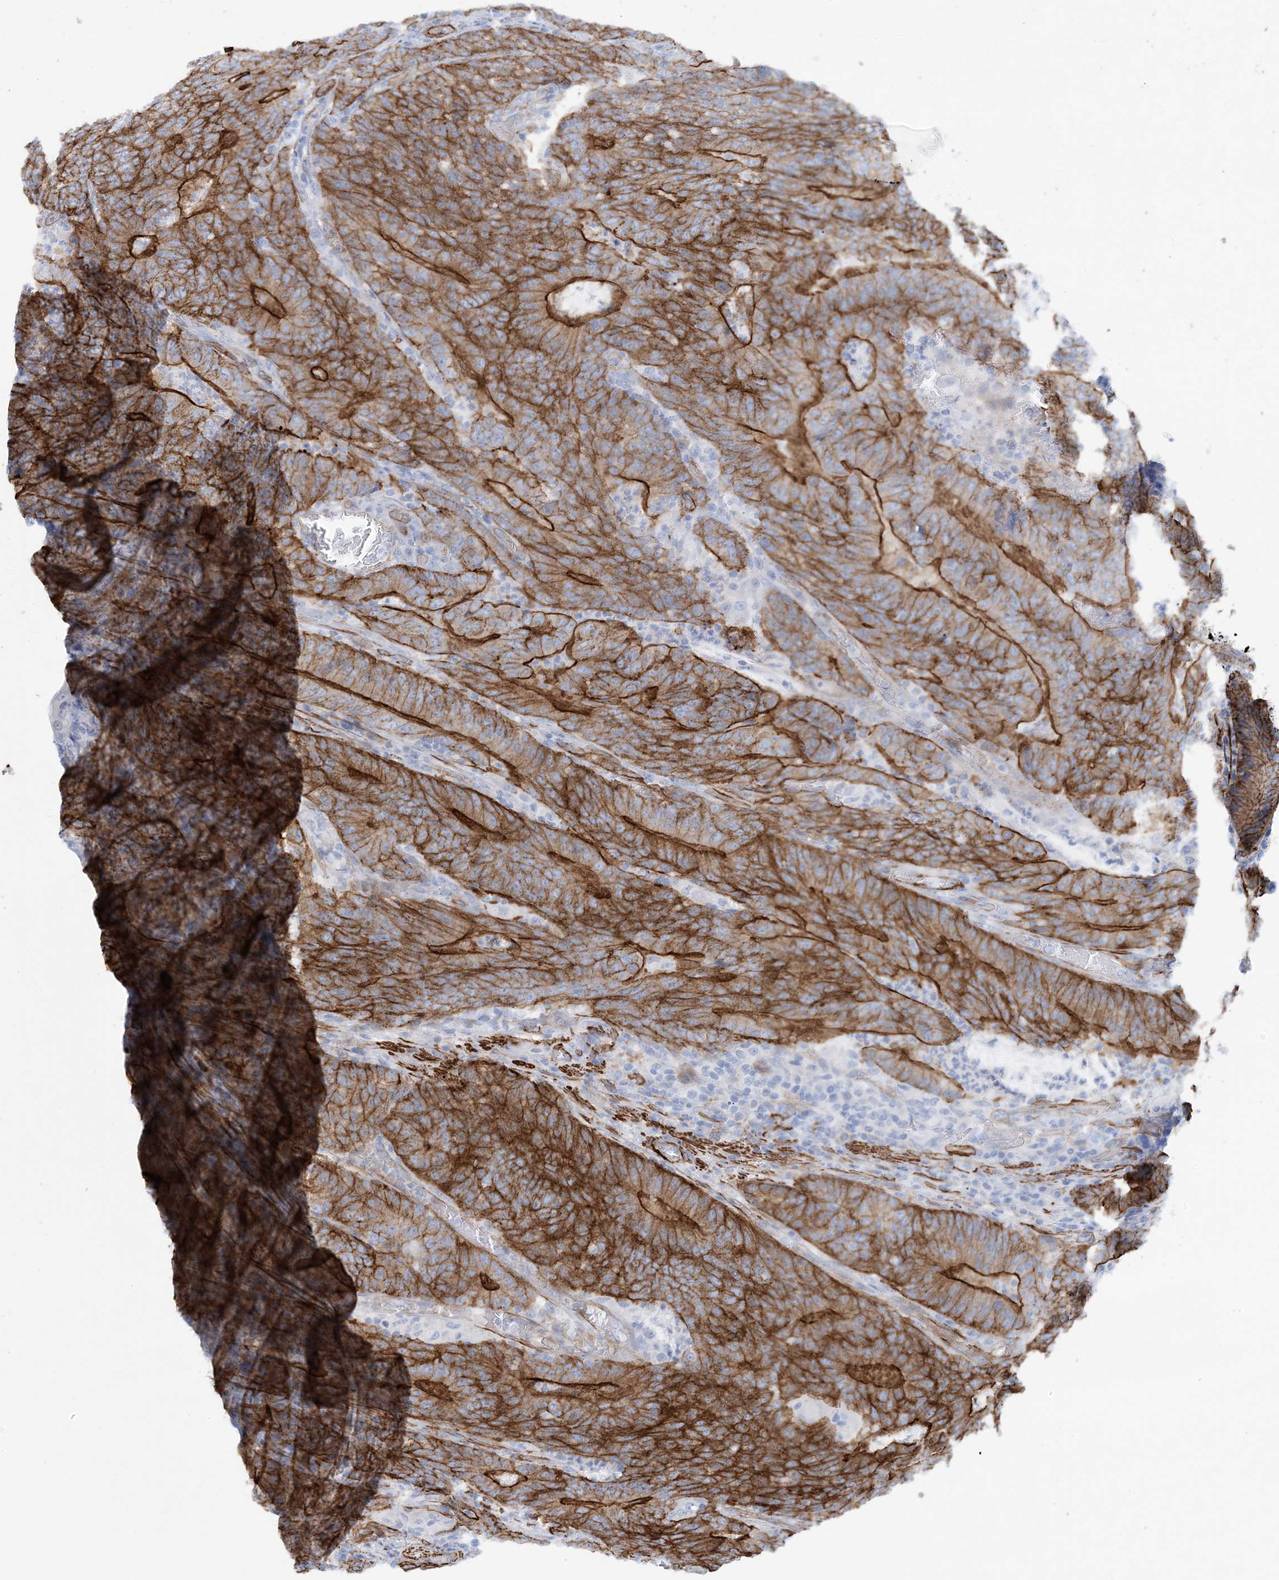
{"staining": {"intensity": "moderate", "quantity": ">75%", "location": "cytoplasmic/membranous"}, "tissue": "colorectal cancer", "cell_type": "Tumor cells", "image_type": "cancer", "snomed": [{"axis": "morphology", "description": "Normal tissue, NOS"}, {"axis": "morphology", "description": "Adenocarcinoma, NOS"}, {"axis": "topography", "description": "Colon"}], "caption": "Adenocarcinoma (colorectal) tissue demonstrates moderate cytoplasmic/membranous staining in about >75% of tumor cells (DAB (3,3'-diaminobenzidine) = brown stain, brightfield microscopy at high magnification).", "gene": "SHANK1", "patient": {"sex": "female", "age": 75}}